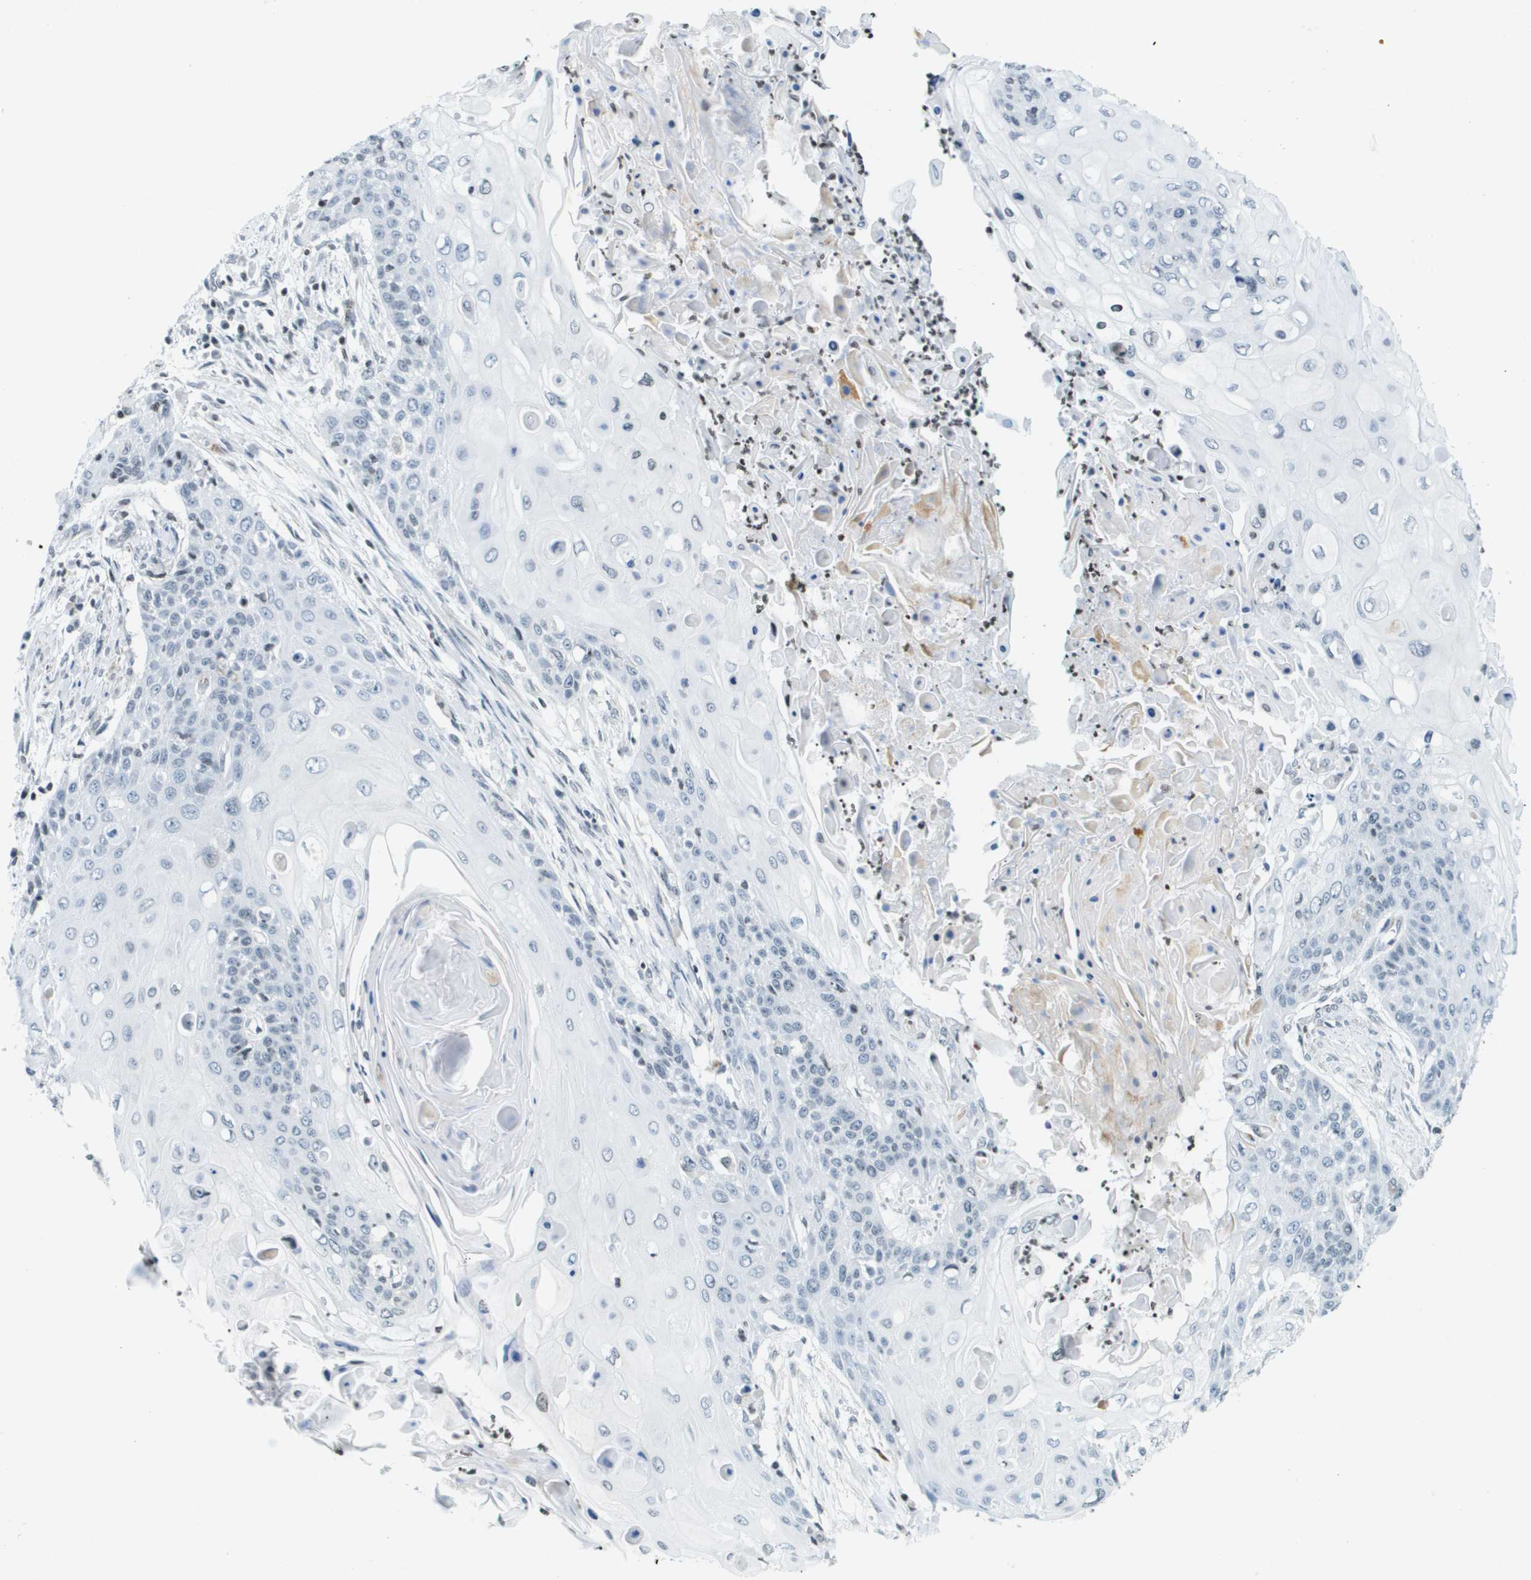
{"staining": {"intensity": "negative", "quantity": "none", "location": "none"}, "tissue": "cervical cancer", "cell_type": "Tumor cells", "image_type": "cancer", "snomed": [{"axis": "morphology", "description": "Squamous cell carcinoma, NOS"}, {"axis": "topography", "description": "Cervix"}], "caption": "Tumor cells are negative for protein expression in human cervical cancer (squamous cell carcinoma). (Immunohistochemistry (ihc), brightfield microscopy, high magnification).", "gene": "UVRAG", "patient": {"sex": "female", "age": 39}}